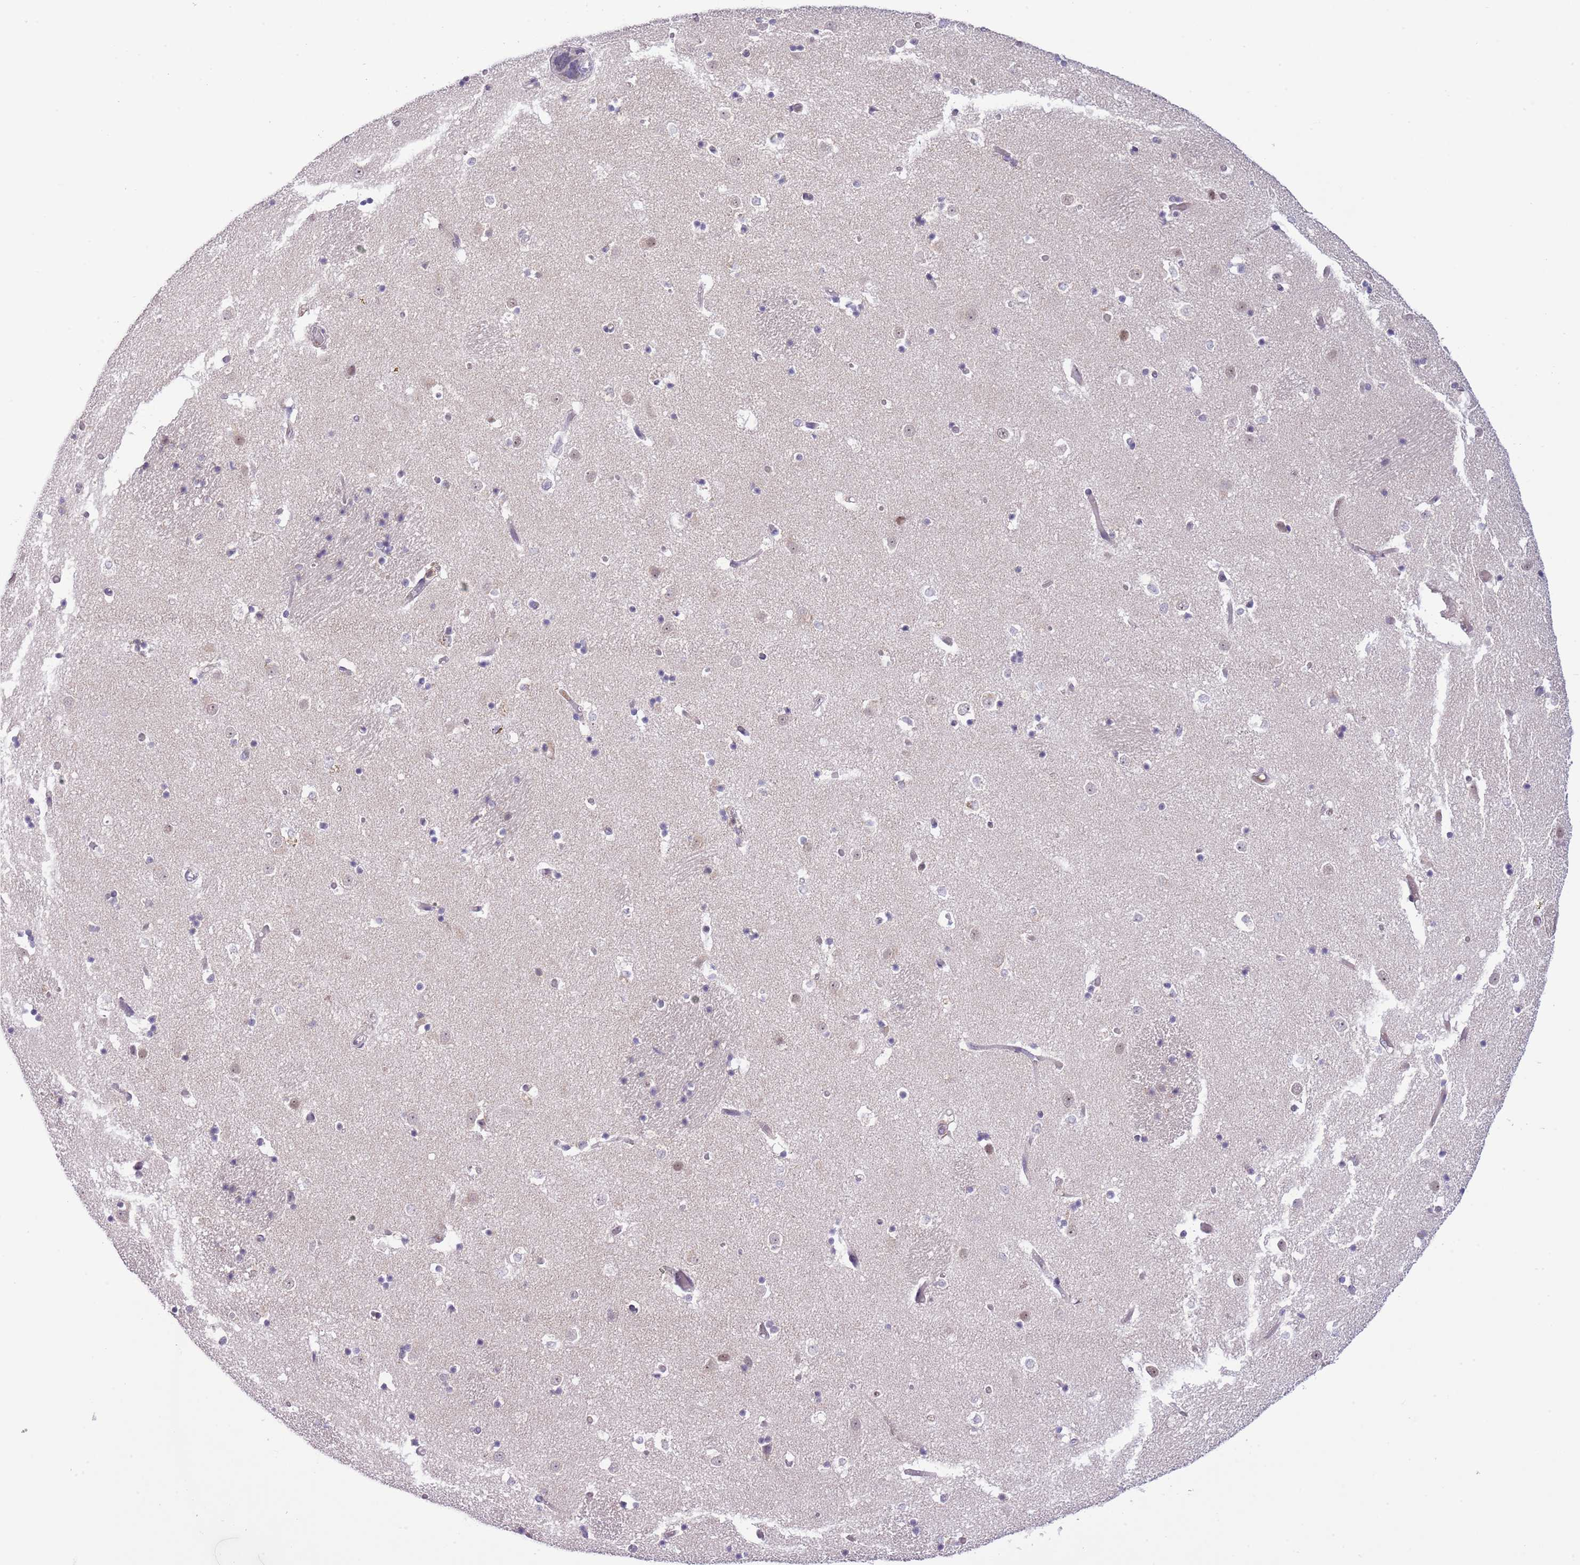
{"staining": {"intensity": "weak", "quantity": "<25%", "location": "nuclear"}, "tissue": "caudate", "cell_type": "Glial cells", "image_type": "normal", "snomed": [{"axis": "morphology", "description": "Normal tissue, NOS"}, {"axis": "topography", "description": "Lateral ventricle wall"}], "caption": "Glial cells are negative for brown protein staining in normal caudate. The staining was performed using DAB (3,3'-diaminobenzidine) to visualize the protein expression in brown, while the nuclei were stained in blue with hematoxylin (Magnification: 20x).", "gene": "GALK2", "patient": {"sex": "female", "age": 52}}